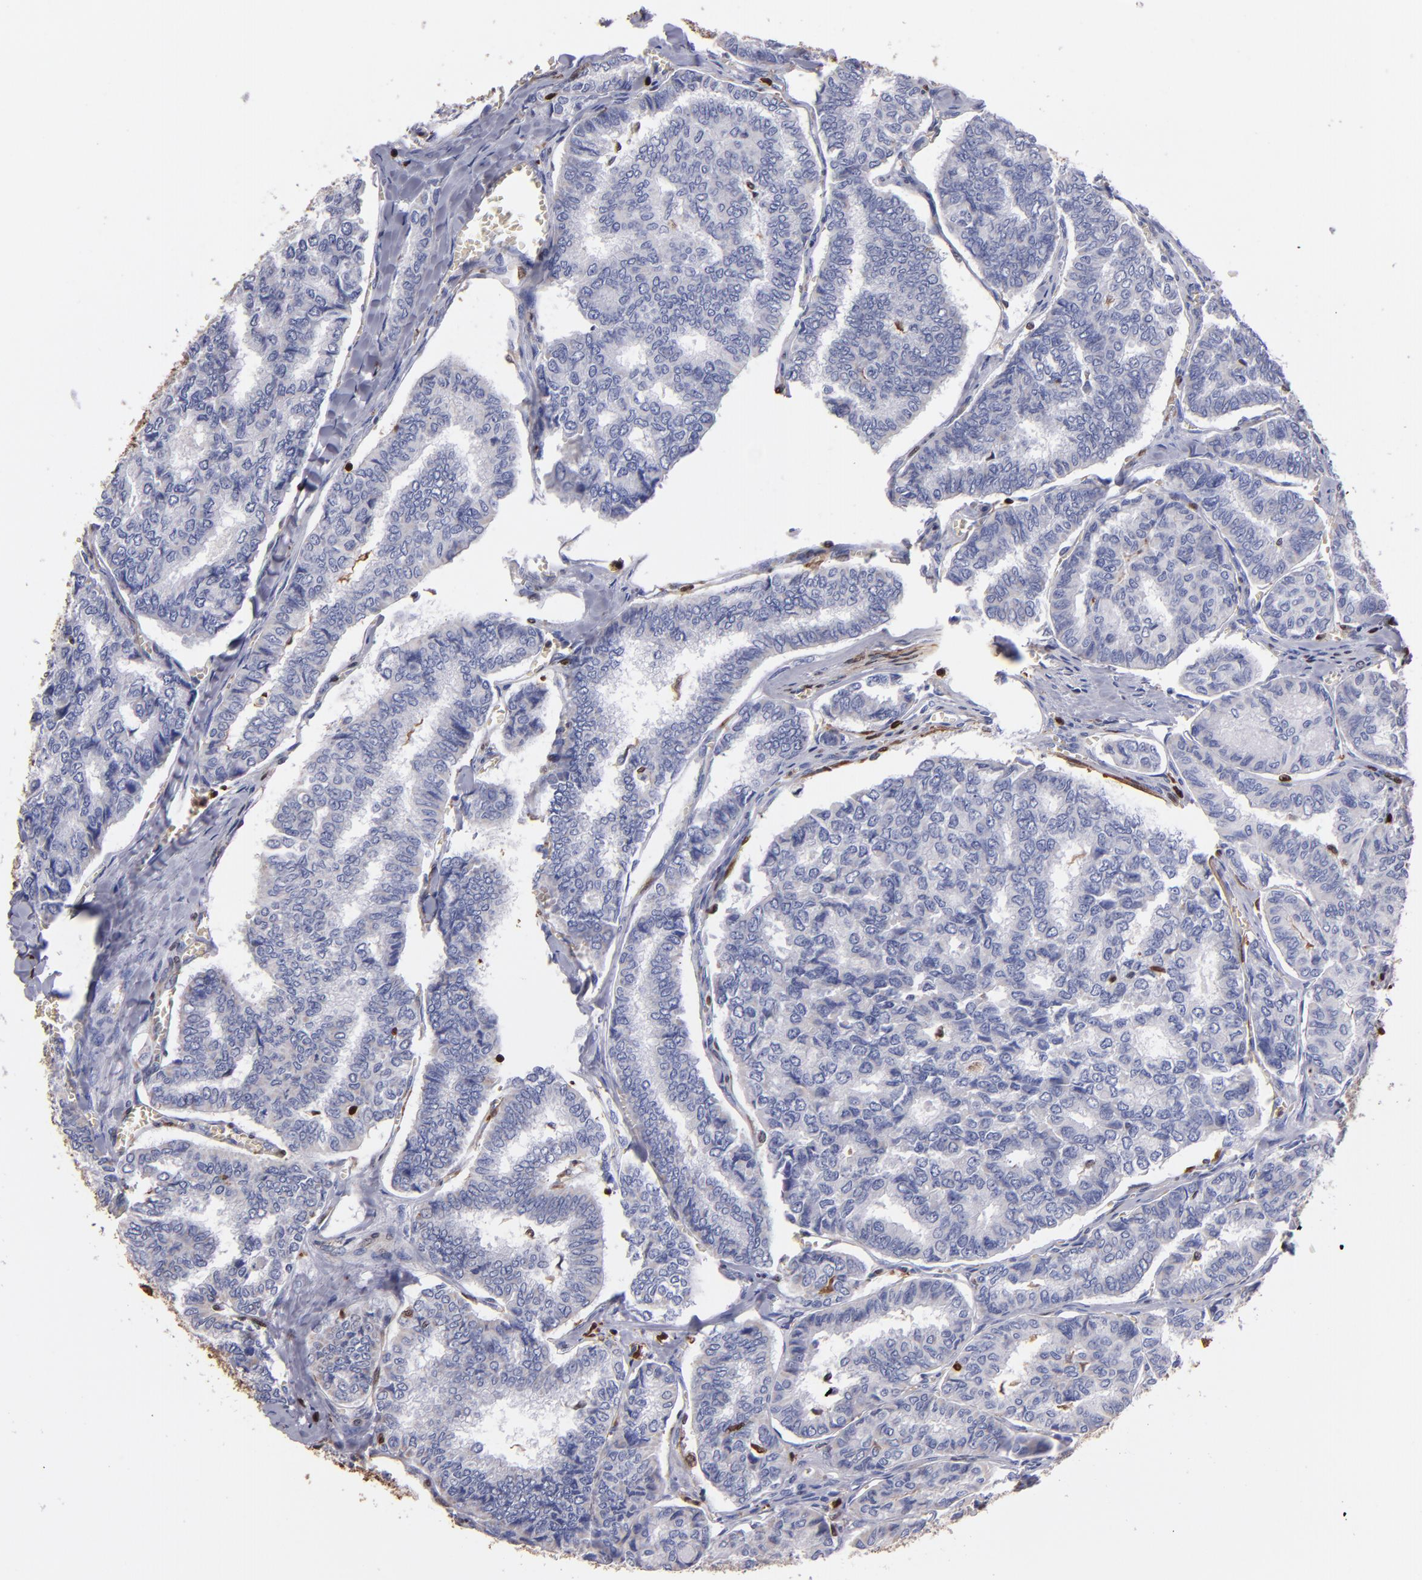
{"staining": {"intensity": "negative", "quantity": "none", "location": "none"}, "tissue": "thyroid cancer", "cell_type": "Tumor cells", "image_type": "cancer", "snomed": [{"axis": "morphology", "description": "Papillary adenocarcinoma, NOS"}, {"axis": "topography", "description": "Thyroid gland"}], "caption": "The IHC histopathology image has no significant positivity in tumor cells of thyroid cancer tissue. (Stains: DAB (3,3'-diaminobenzidine) IHC with hematoxylin counter stain, Microscopy: brightfield microscopy at high magnification).", "gene": "S100A4", "patient": {"sex": "female", "age": 35}}